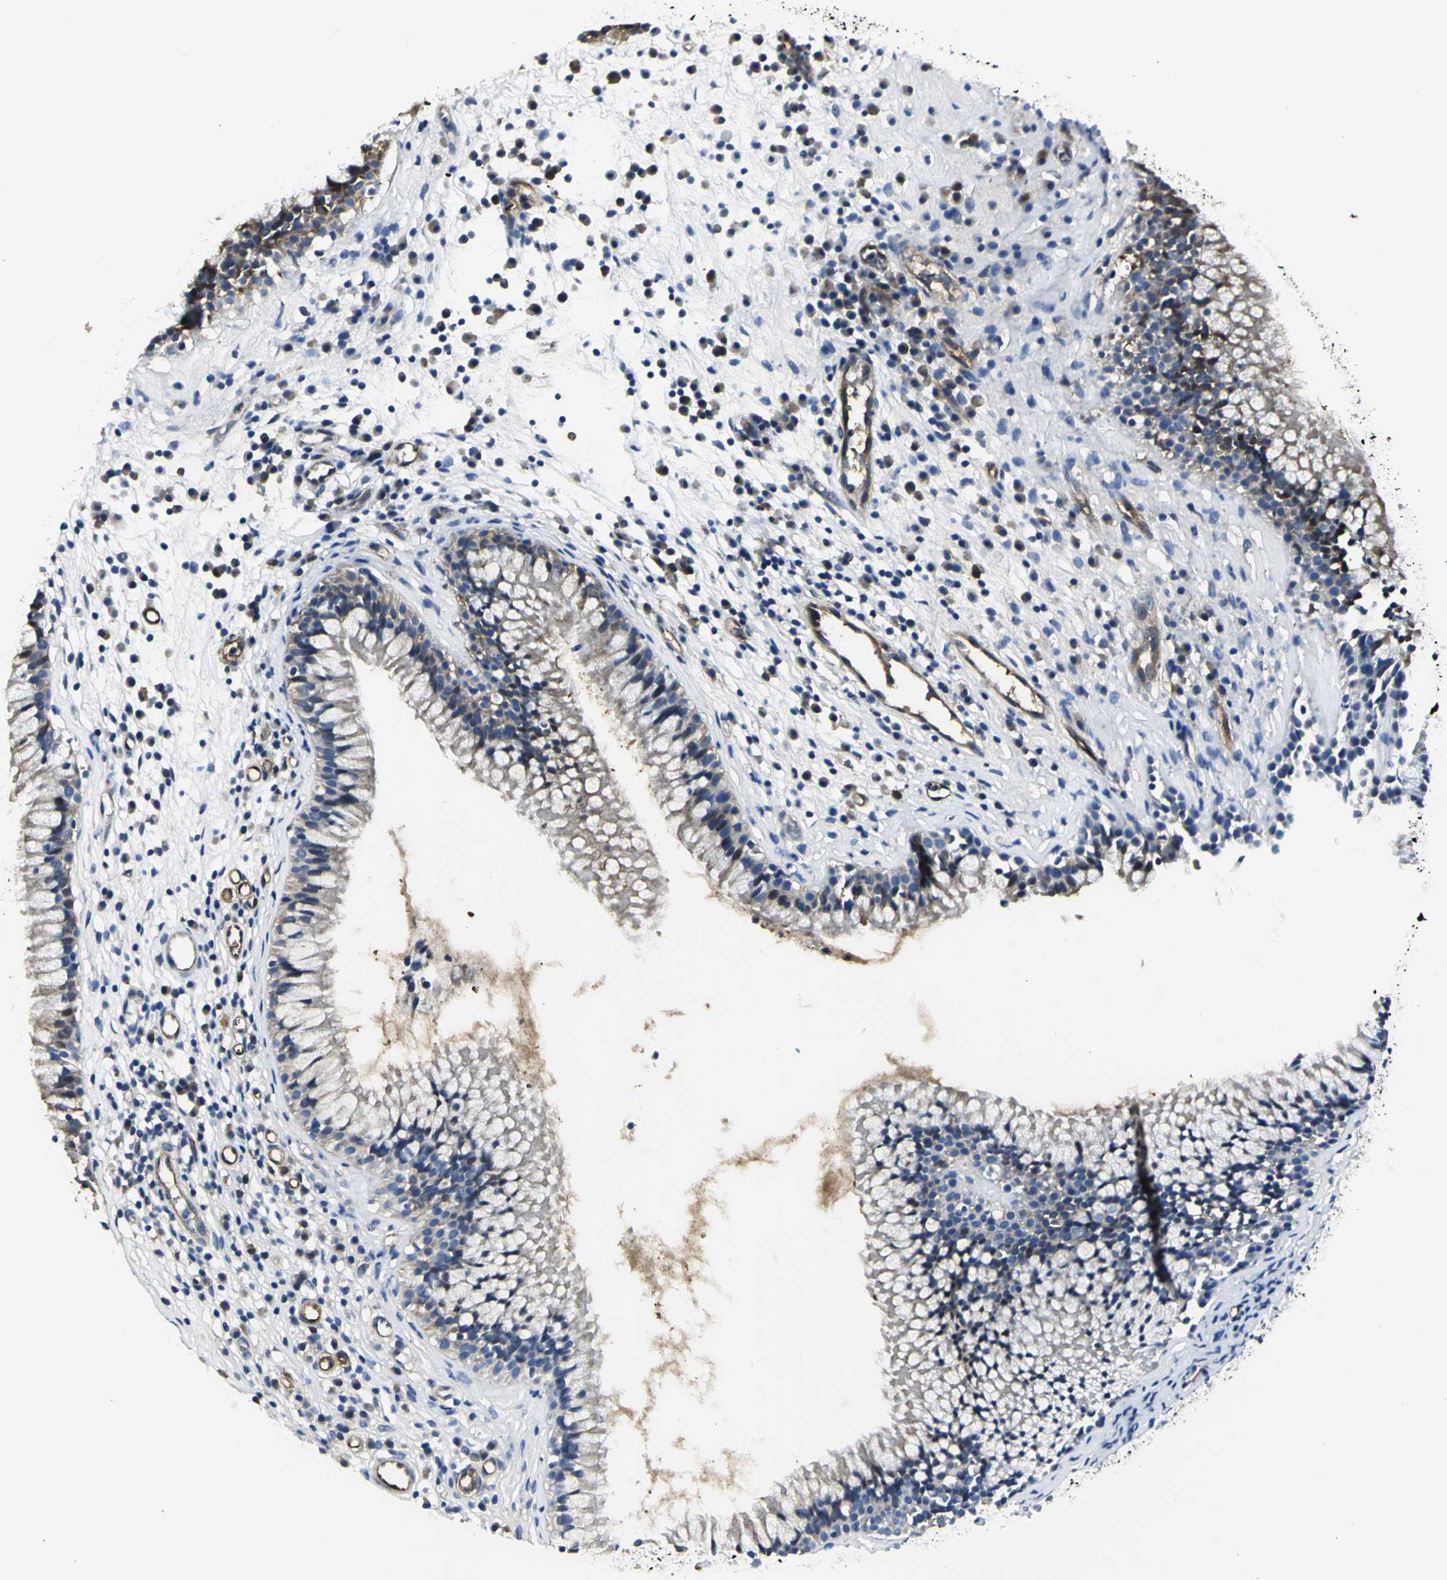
{"staining": {"intensity": "moderate", "quantity": "25%-75%", "location": "cytoplasmic/membranous"}, "tissue": "nasopharynx", "cell_type": "Respiratory epithelial cells", "image_type": "normal", "snomed": [{"axis": "morphology", "description": "Normal tissue, NOS"}, {"axis": "topography", "description": "Nasopharynx"}], "caption": "Immunohistochemical staining of benign human nasopharynx exhibits 25%-75% levels of moderate cytoplasmic/membranous protein expression in approximately 25%-75% of respiratory epithelial cells. The staining was performed using DAB (3,3'-diaminobenzidine) to visualize the protein expression in brown, while the nuclei were stained in blue with hematoxylin (Magnification: 20x).", "gene": "CHRNB1", "patient": {"sex": "male", "age": 21}}